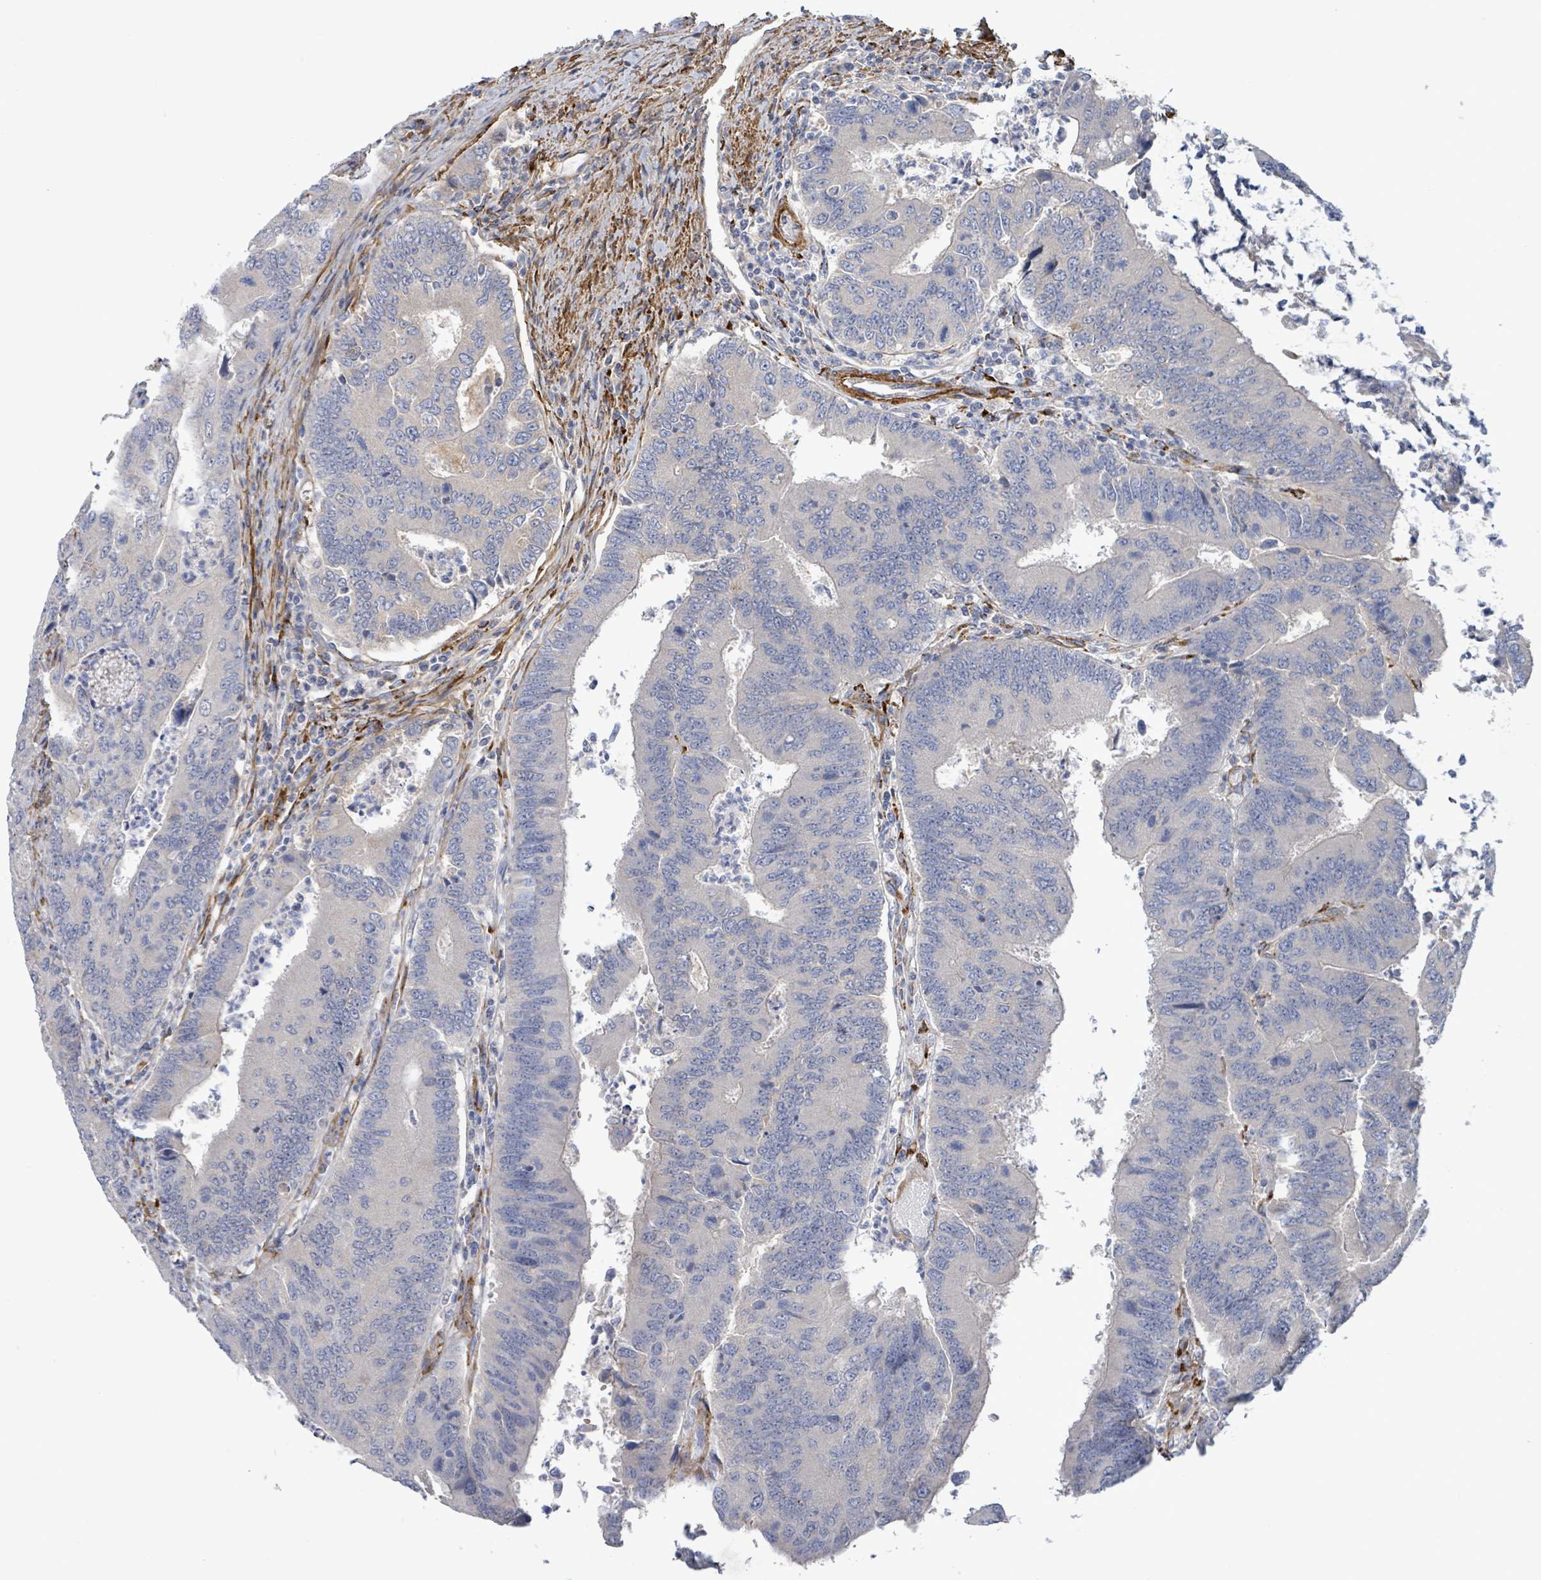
{"staining": {"intensity": "negative", "quantity": "none", "location": "none"}, "tissue": "colorectal cancer", "cell_type": "Tumor cells", "image_type": "cancer", "snomed": [{"axis": "morphology", "description": "Adenocarcinoma, NOS"}, {"axis": "topography", "description": "Colon"}], "caption": "The IHC photomicrograph has no significant expression in tumor cells of colorectal adenocarcinoma tissue.", "gene": "DMRTC1B", "patient": {"sex": "female", "age": 67}}